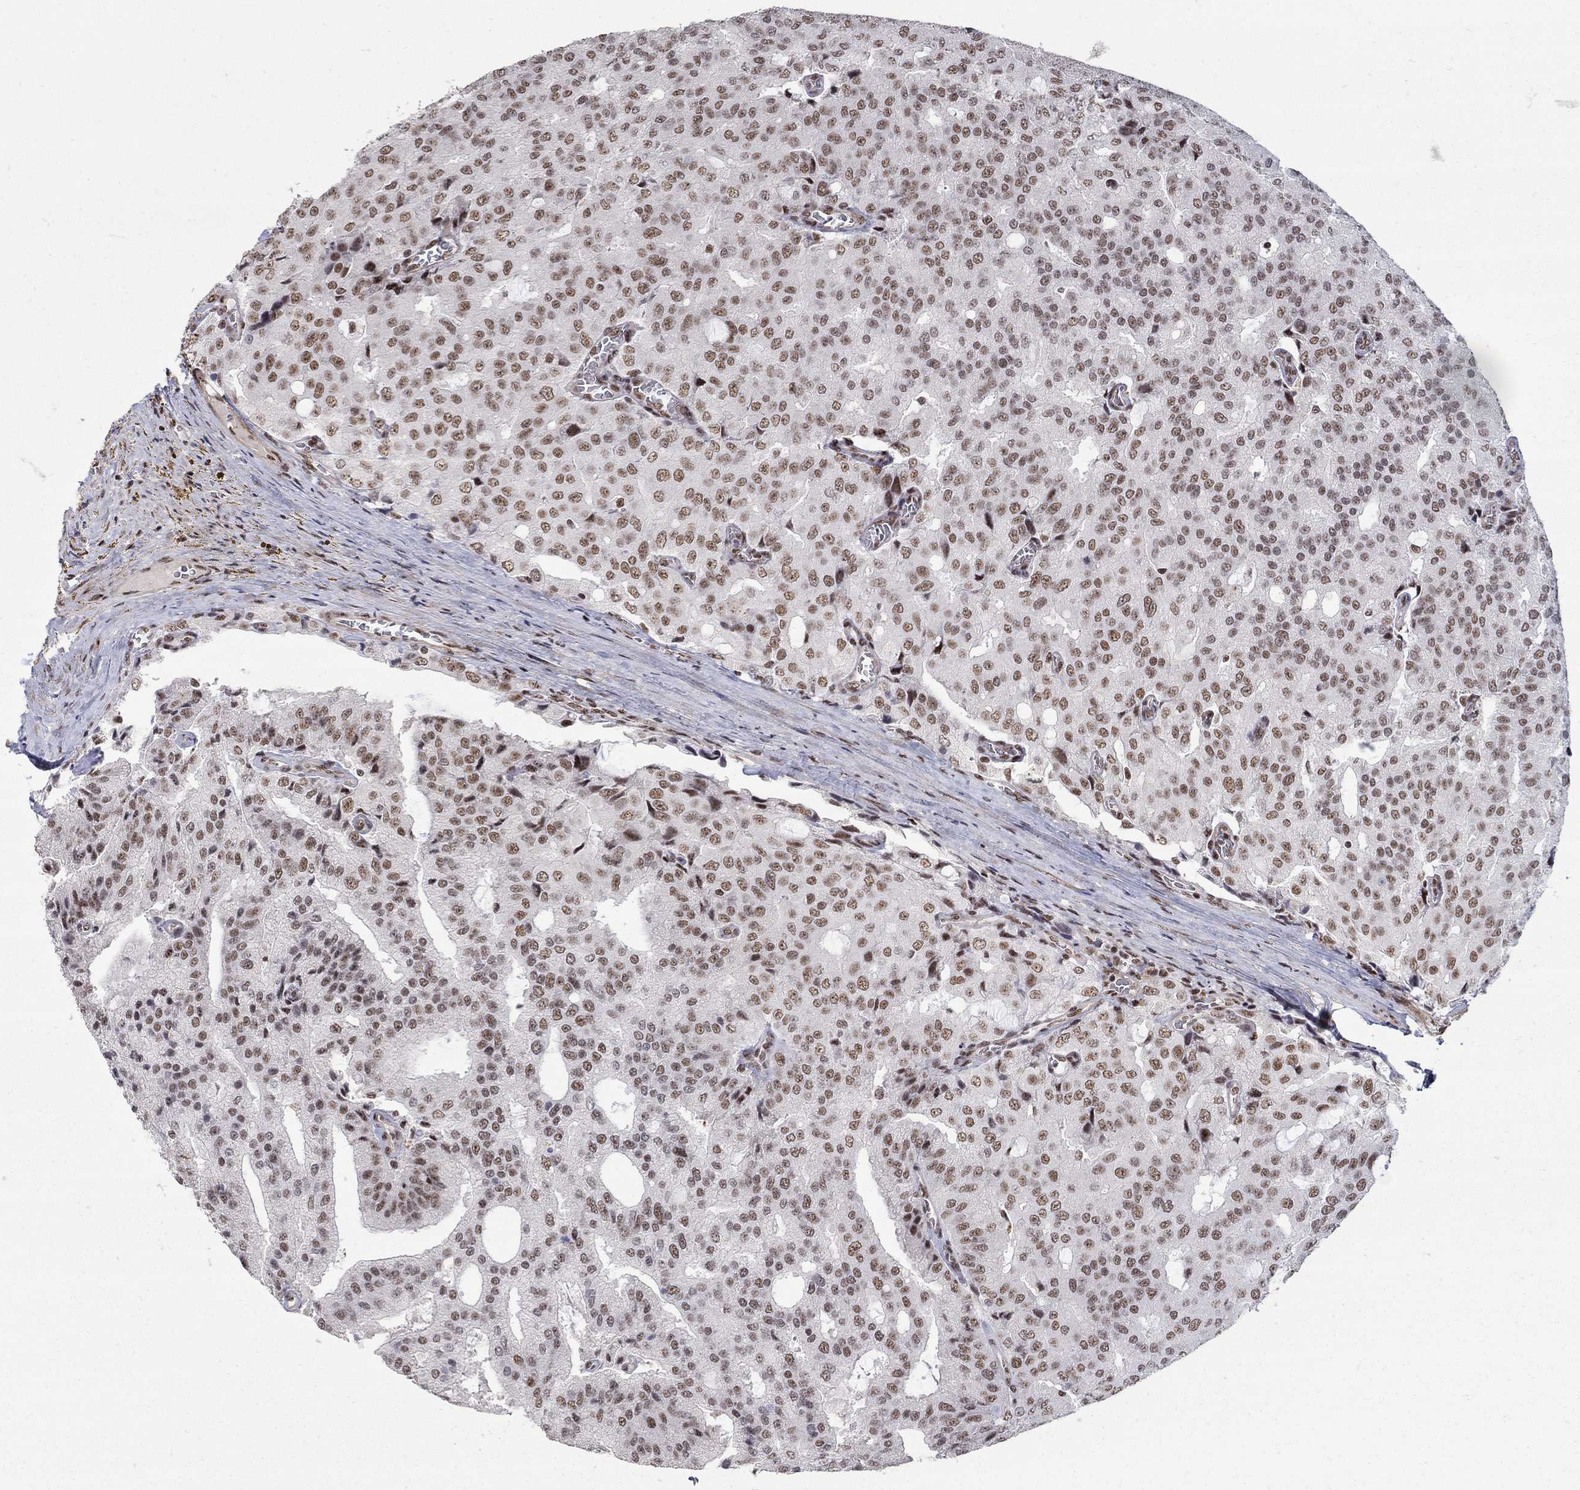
{"staining": {"intensity": "moderate", "quantity": "<25%", "location": "nuclear"}, "tissue": "prostate cancer", "cell_type": "Tumor cells", "image_type": "cancer", "snomed": [{"axis": "morphology", "description": "Adenocarcinoma, NOS"}, {"axis": "topography", "description": "Prostate and seminal vesicle, NOS"}, {"axis": "topography", "description": "Prostate"}], "caption": "About <25% of tumor cells in adenocarcinoma (prostate) exhibit moderate nuclear protein positivity as visualized by brown immunohistochemical staining.", "gene": "PNISR", "patient": {"sex": "male", "age": 67}}